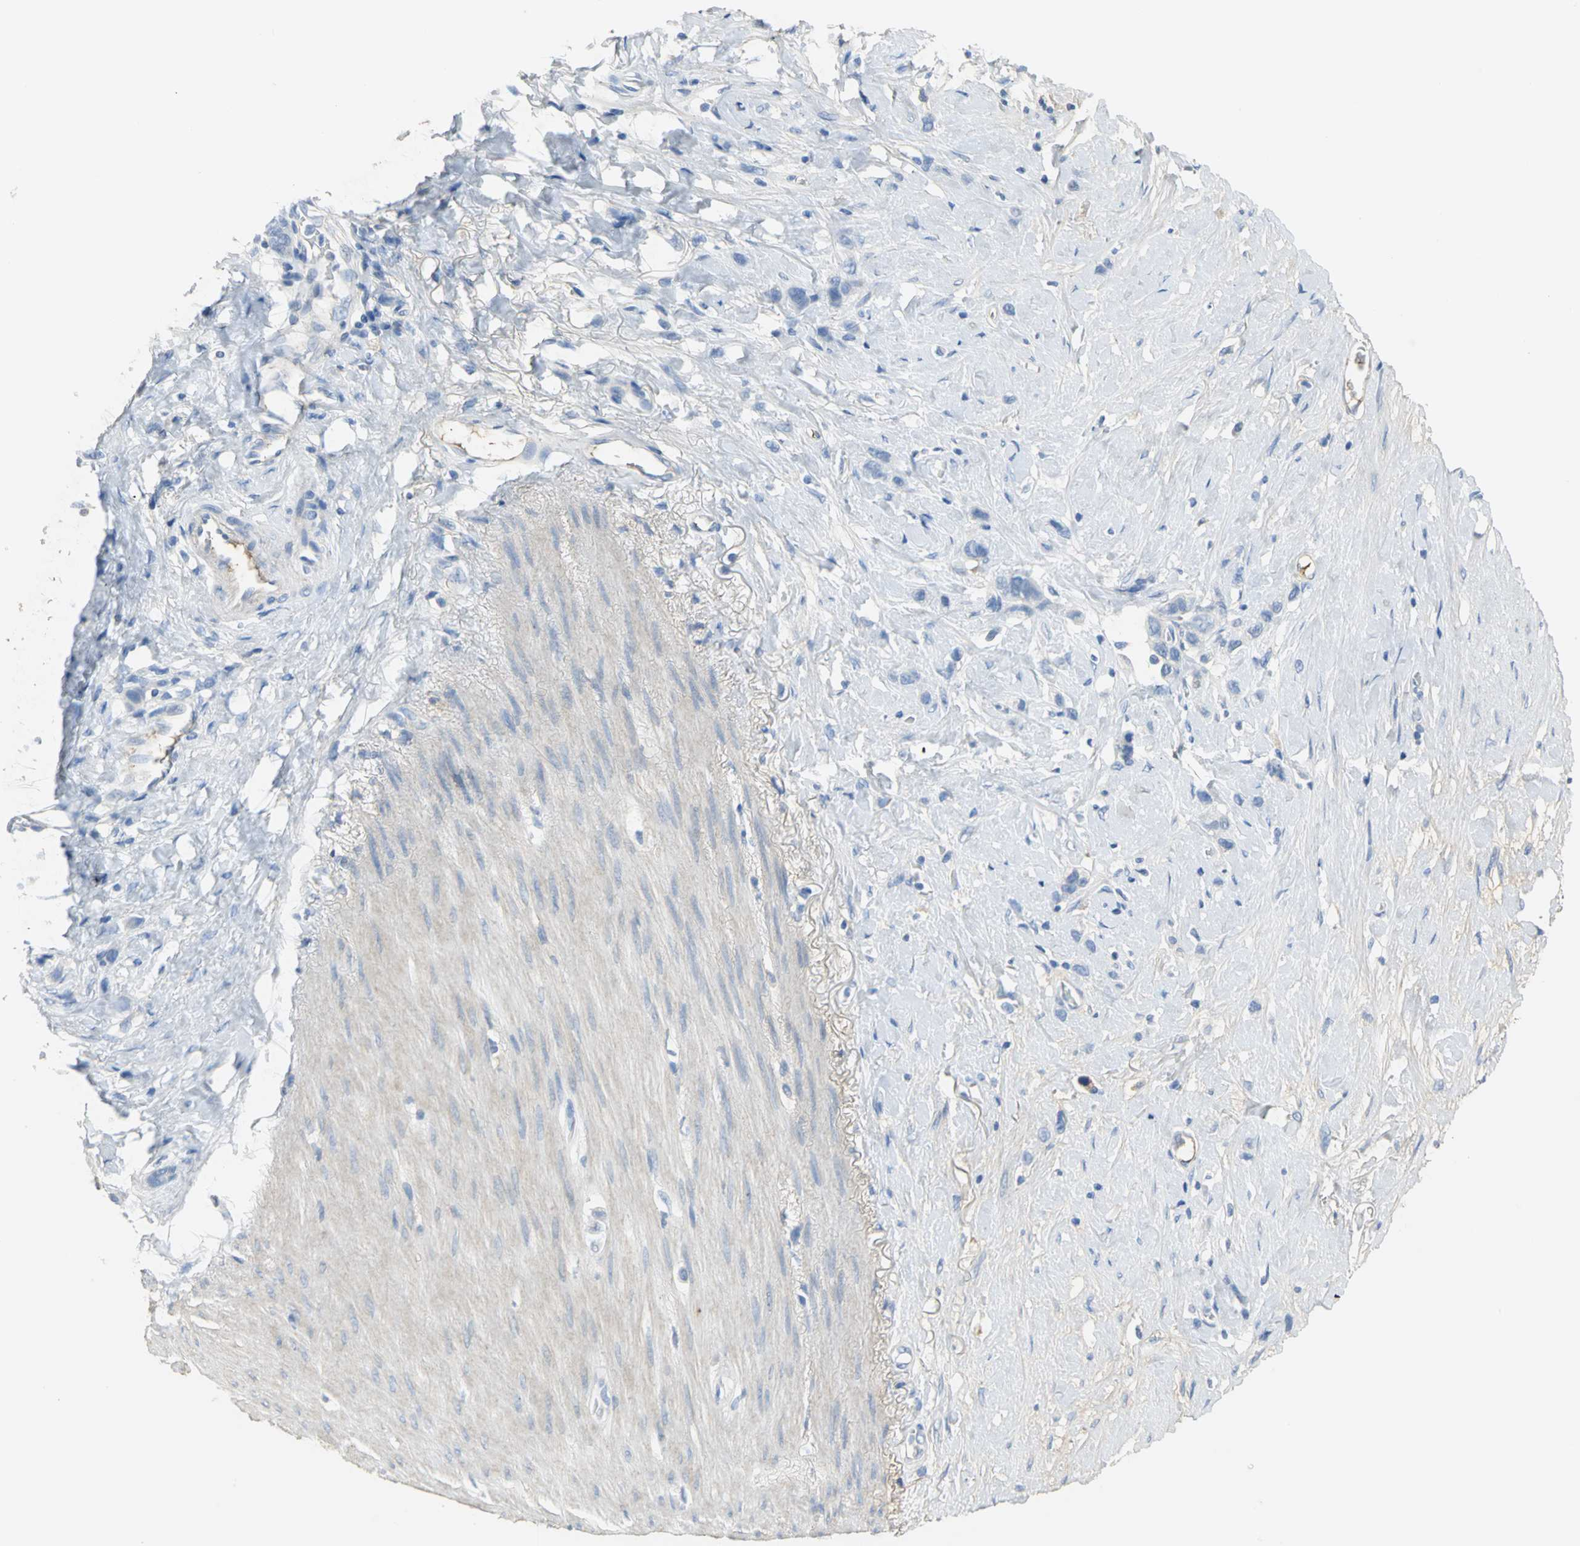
{"staining": {"intensity": "negative", "quantity": "none", "location": "none"}, "tissue": "stomach cancer", "cell_type": "Tumor cells", "image_type": "cancer", "snomed": [{"axis": "morphology", "description": "Normal tissue, NOS"}, {"axis": "morphology", "description": "Adenocarcinoma, NOS"}, {"axis": "morphology", "description": "Adenocarcinoma, High grade"}, {"axis": "topography", "description": "Stomach, upper"}, {"axis": "topography", "description": "Stomach"}], "caption": "Tumor cells show no significant protein expression in stomach cancer (adenocarcinoma).", "gene": "GYG2", "patient": {"sex": "female", "age": 65}}